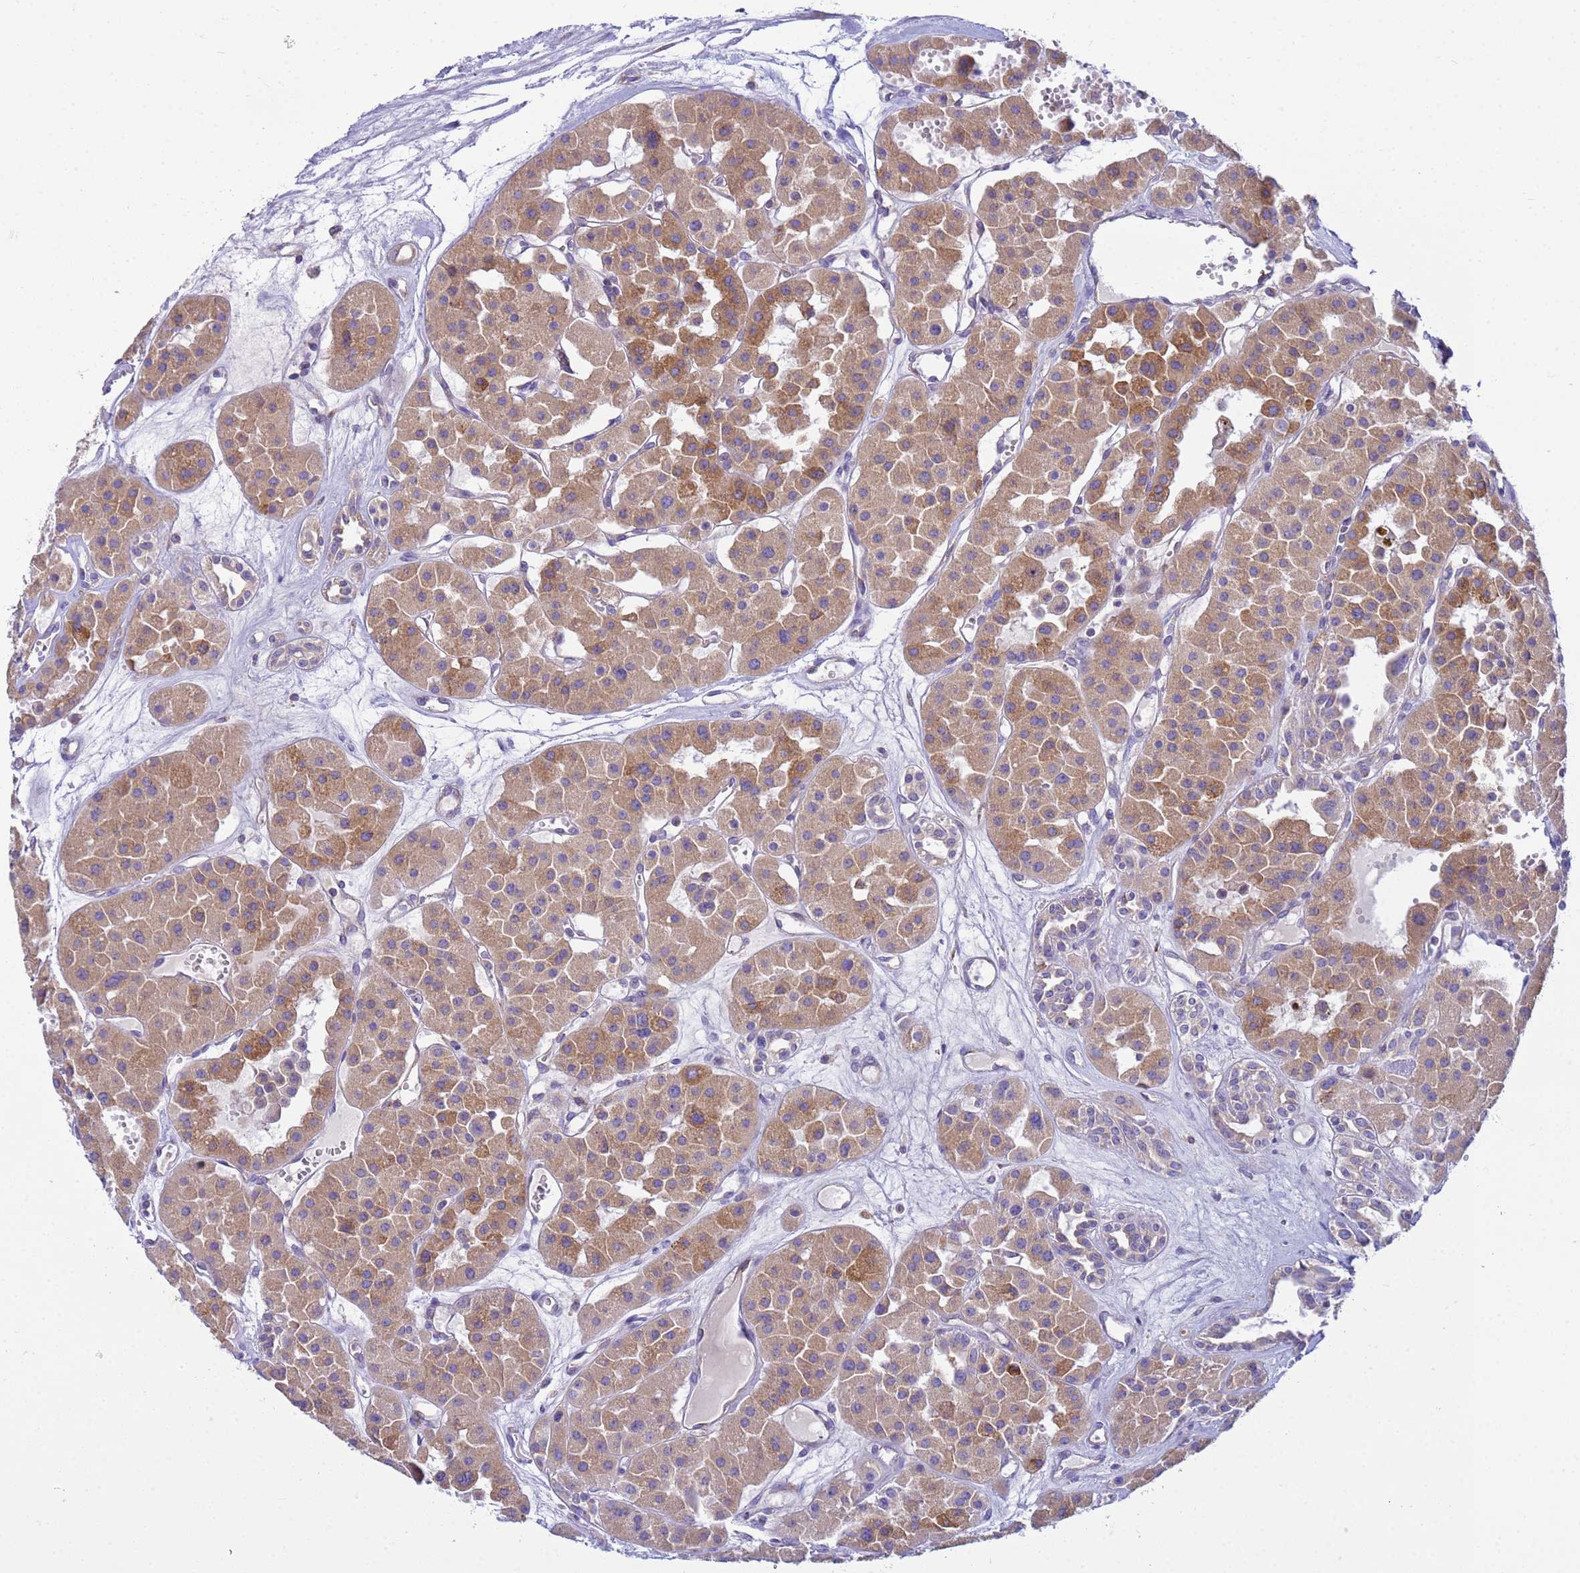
{"staining": {"intensity": "moderate", "quantity": ">75%", "location": "cytoplasmic/membranous"}, "tissue": "renal cancer", "cell_type": "Tumor cells", "image_type": "cancer", "snomed": [{"axis": "morphology", "description": "Carcinoma, NOS"}, {"axis": "topography", "description": "Kidney"}], "caption": "Immunohistochemistry micrograph of neoplastic tissue: carcinoma (renal) stained using immunohistochemistry (IHC) shows medium levels of moderate protein expression localized specifically in the cytoplasmic/membranous of tumor cells, appearing as a cytoplasmic/membranous brown color.", "gene": "THAP5", "patient": {"sex": "female", "age": 75}}